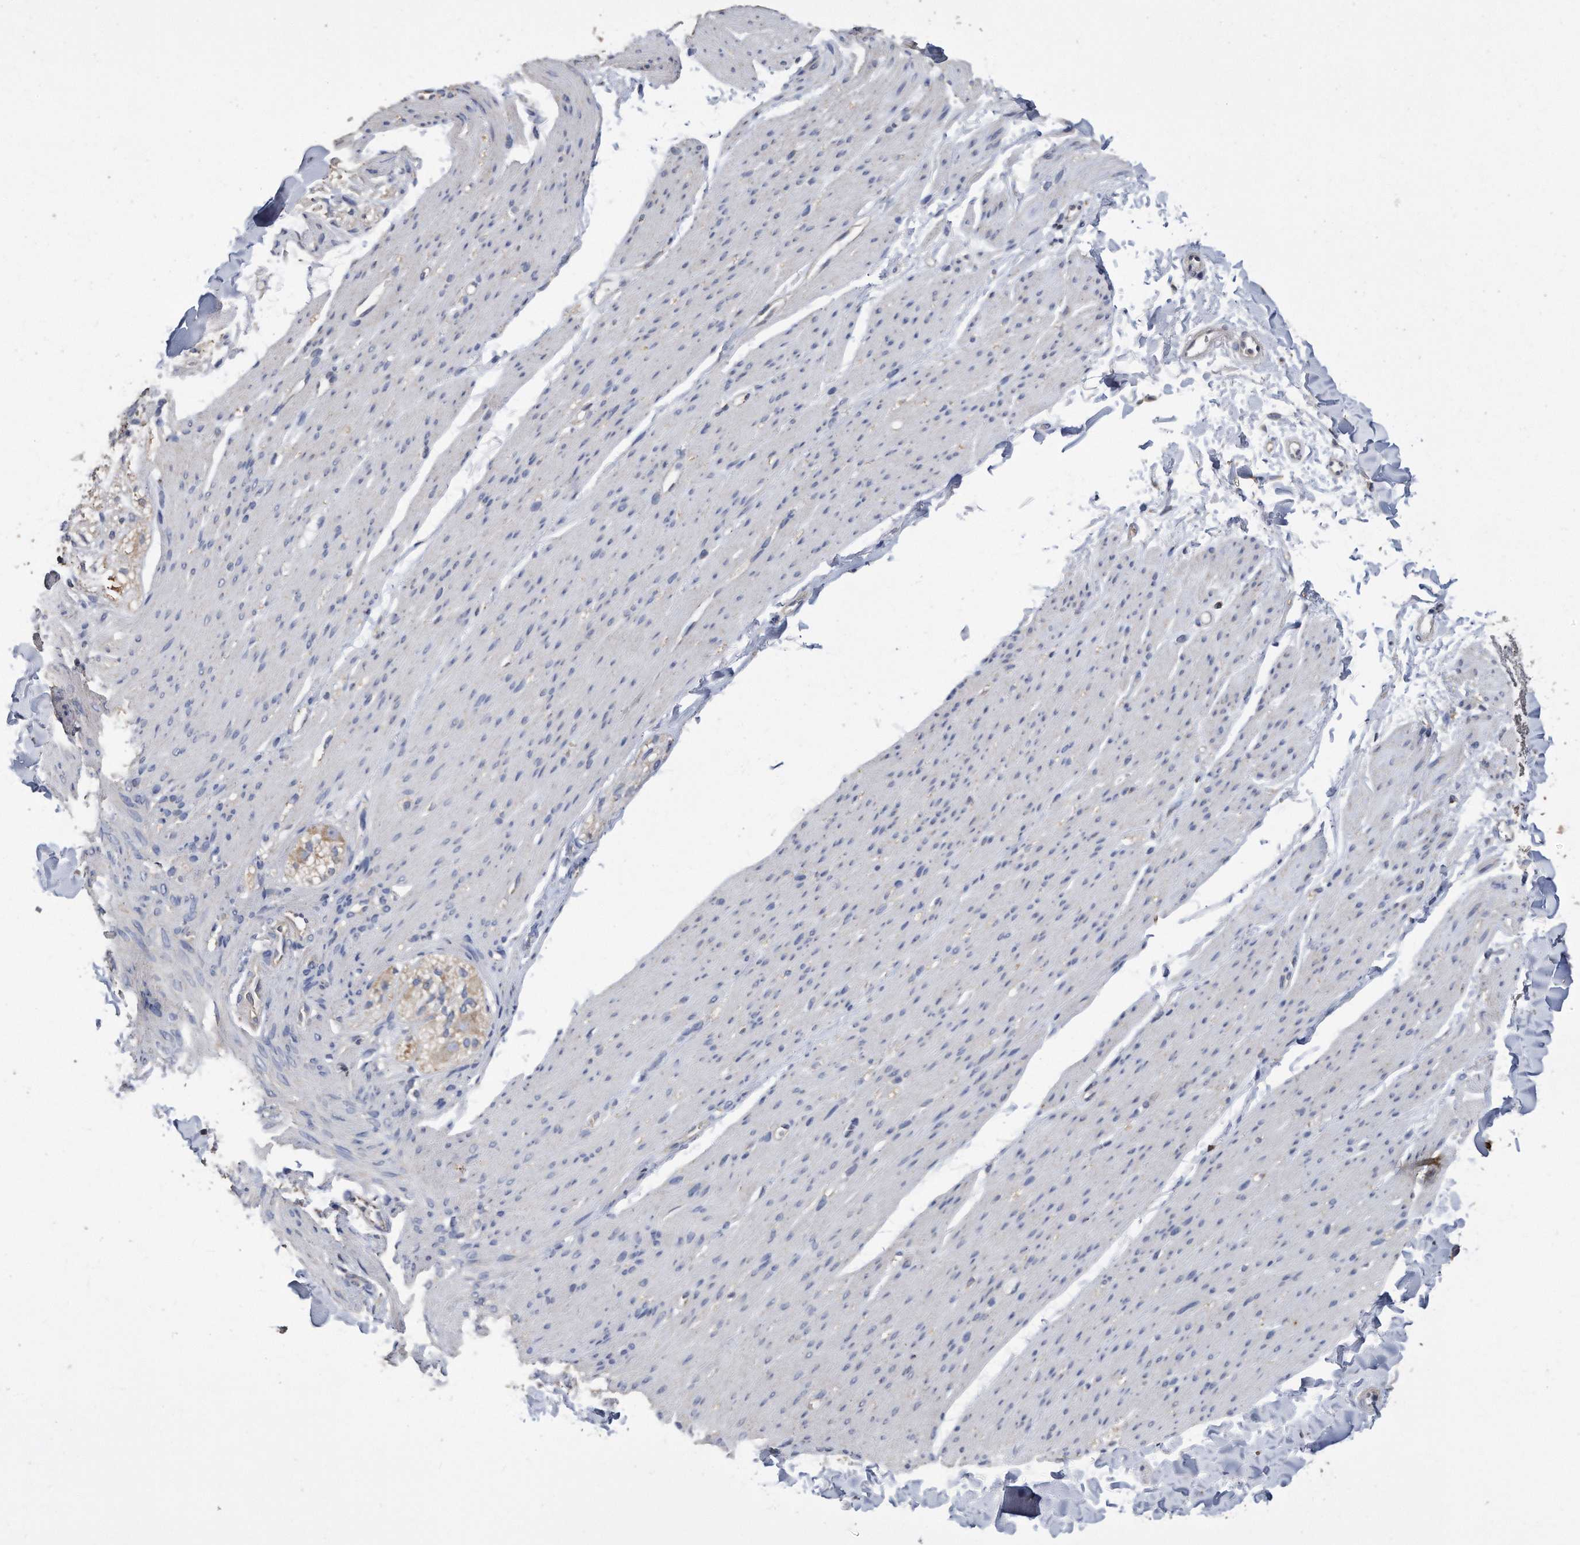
{"staining": {"intensity": "negative", "quantity": "none", "location": "none"}, "tissue": "smooth muscle", "cell_type": "Smooth muscle cells", "image_type": "normal", "snomed": [{"axis": "morphology", "description": "Normal tissue, NOS"}, {"axis": "topography", "description": "Colon"}, {"axis": "topography", "description": "Peripheral nerve tissue"}], "caption": "Immunohistochemistry (IHC) image of unremarkable smooth muscle: smooth muscle stained with DAB shows no significant protein positivity in smooth muscle cells. The staining was performed using DAB to visualize the protein expression in brown, while the nuclei were stained in blue with hematoxylin (Magnification: 20x).", "gene": "CDCP1", "patient": {"sex": "female", "age": 61}}